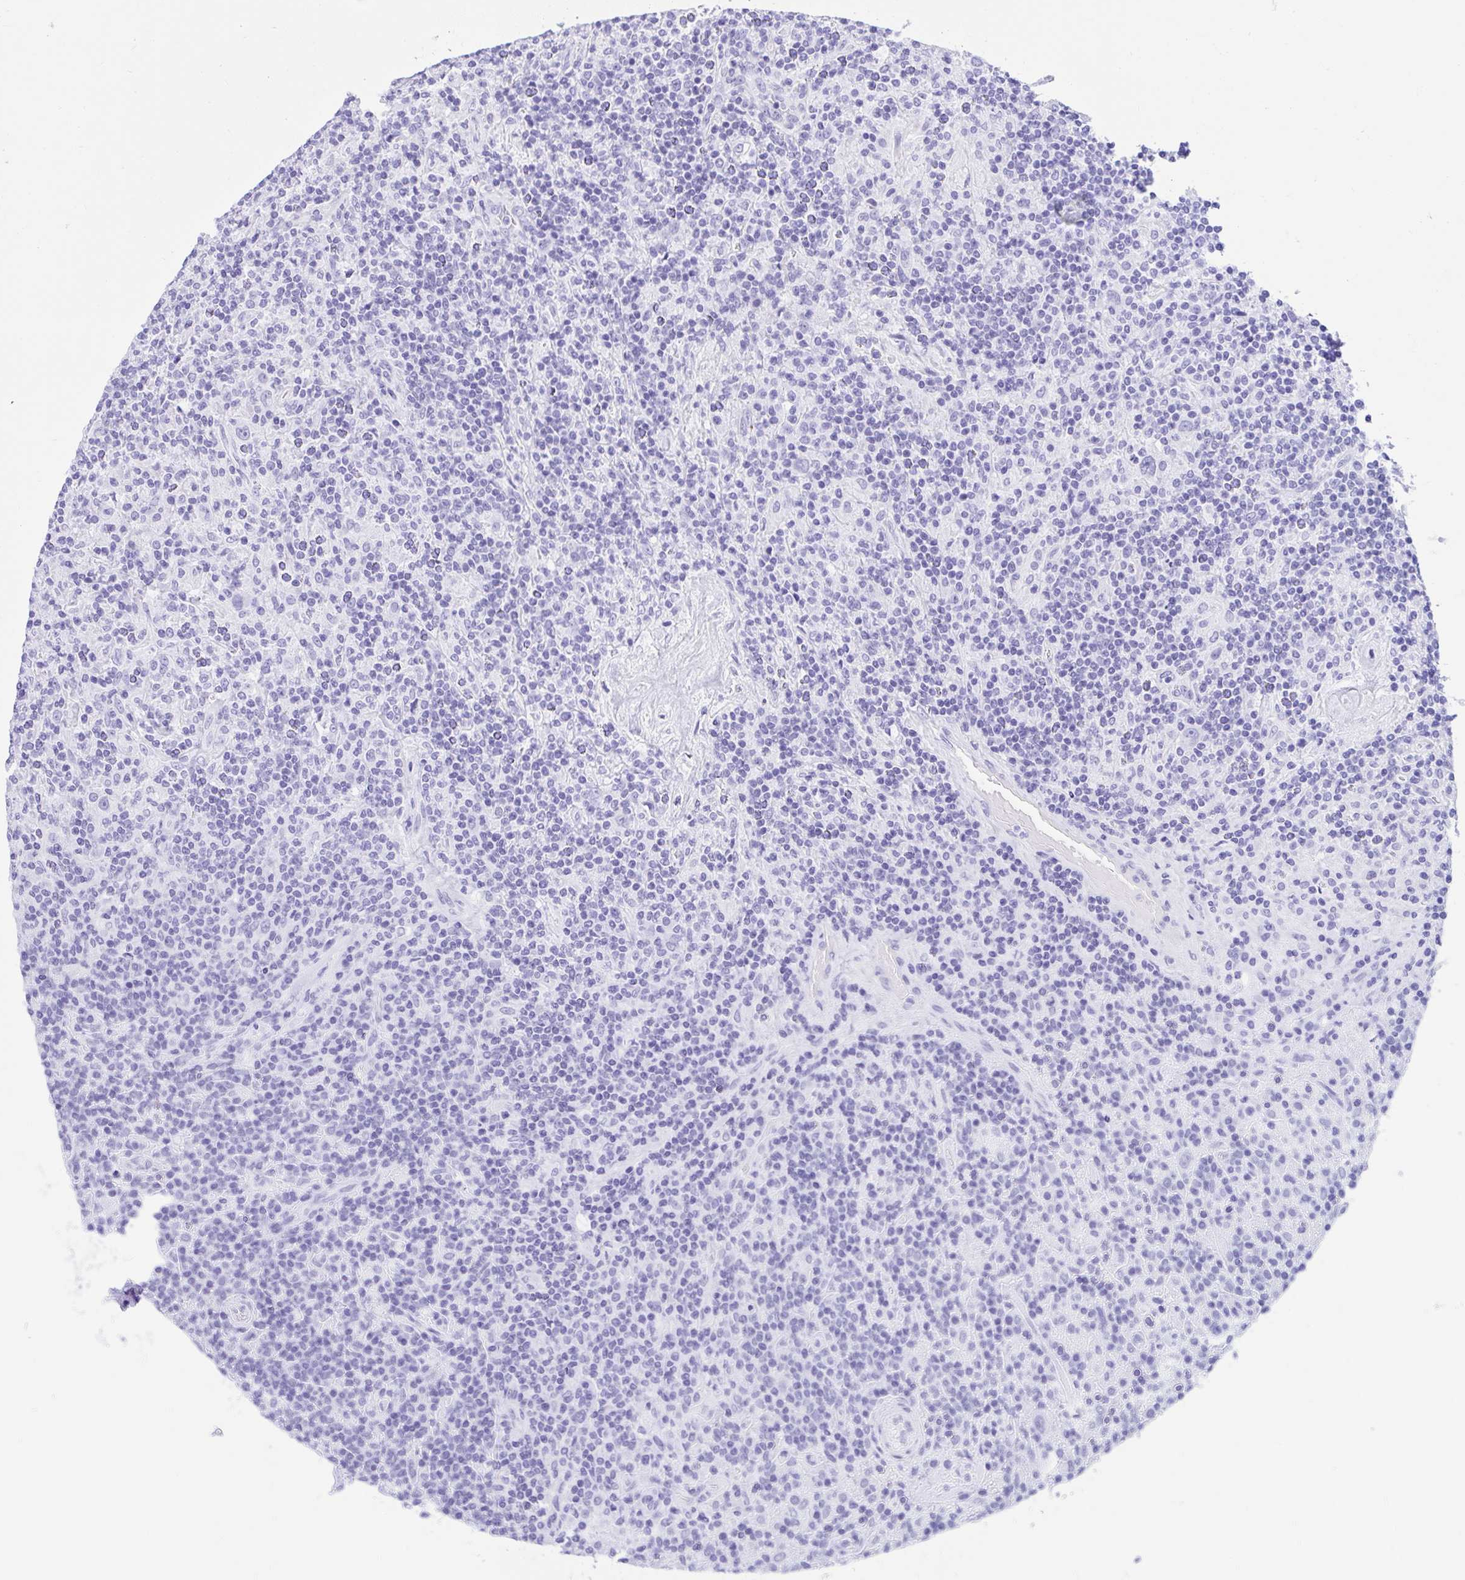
{"staining": {"intensity": "negative", "quantity": "none", "location": "none"}, "tissue": "lymphoma", "cell_type": "Tumor cells", "image_type": "cancer", "snomed": [{"axis": "morphology", "description": "Hodgkin's disease, NOS"}, {"axis": "topography", "description": "Lymph node"}], "caption": "The micrograph shows no significant staining in tumor cells of Hodgkin's disease.", "gene": "TLN2", "patient": {"sex": "male", "age": 70}}